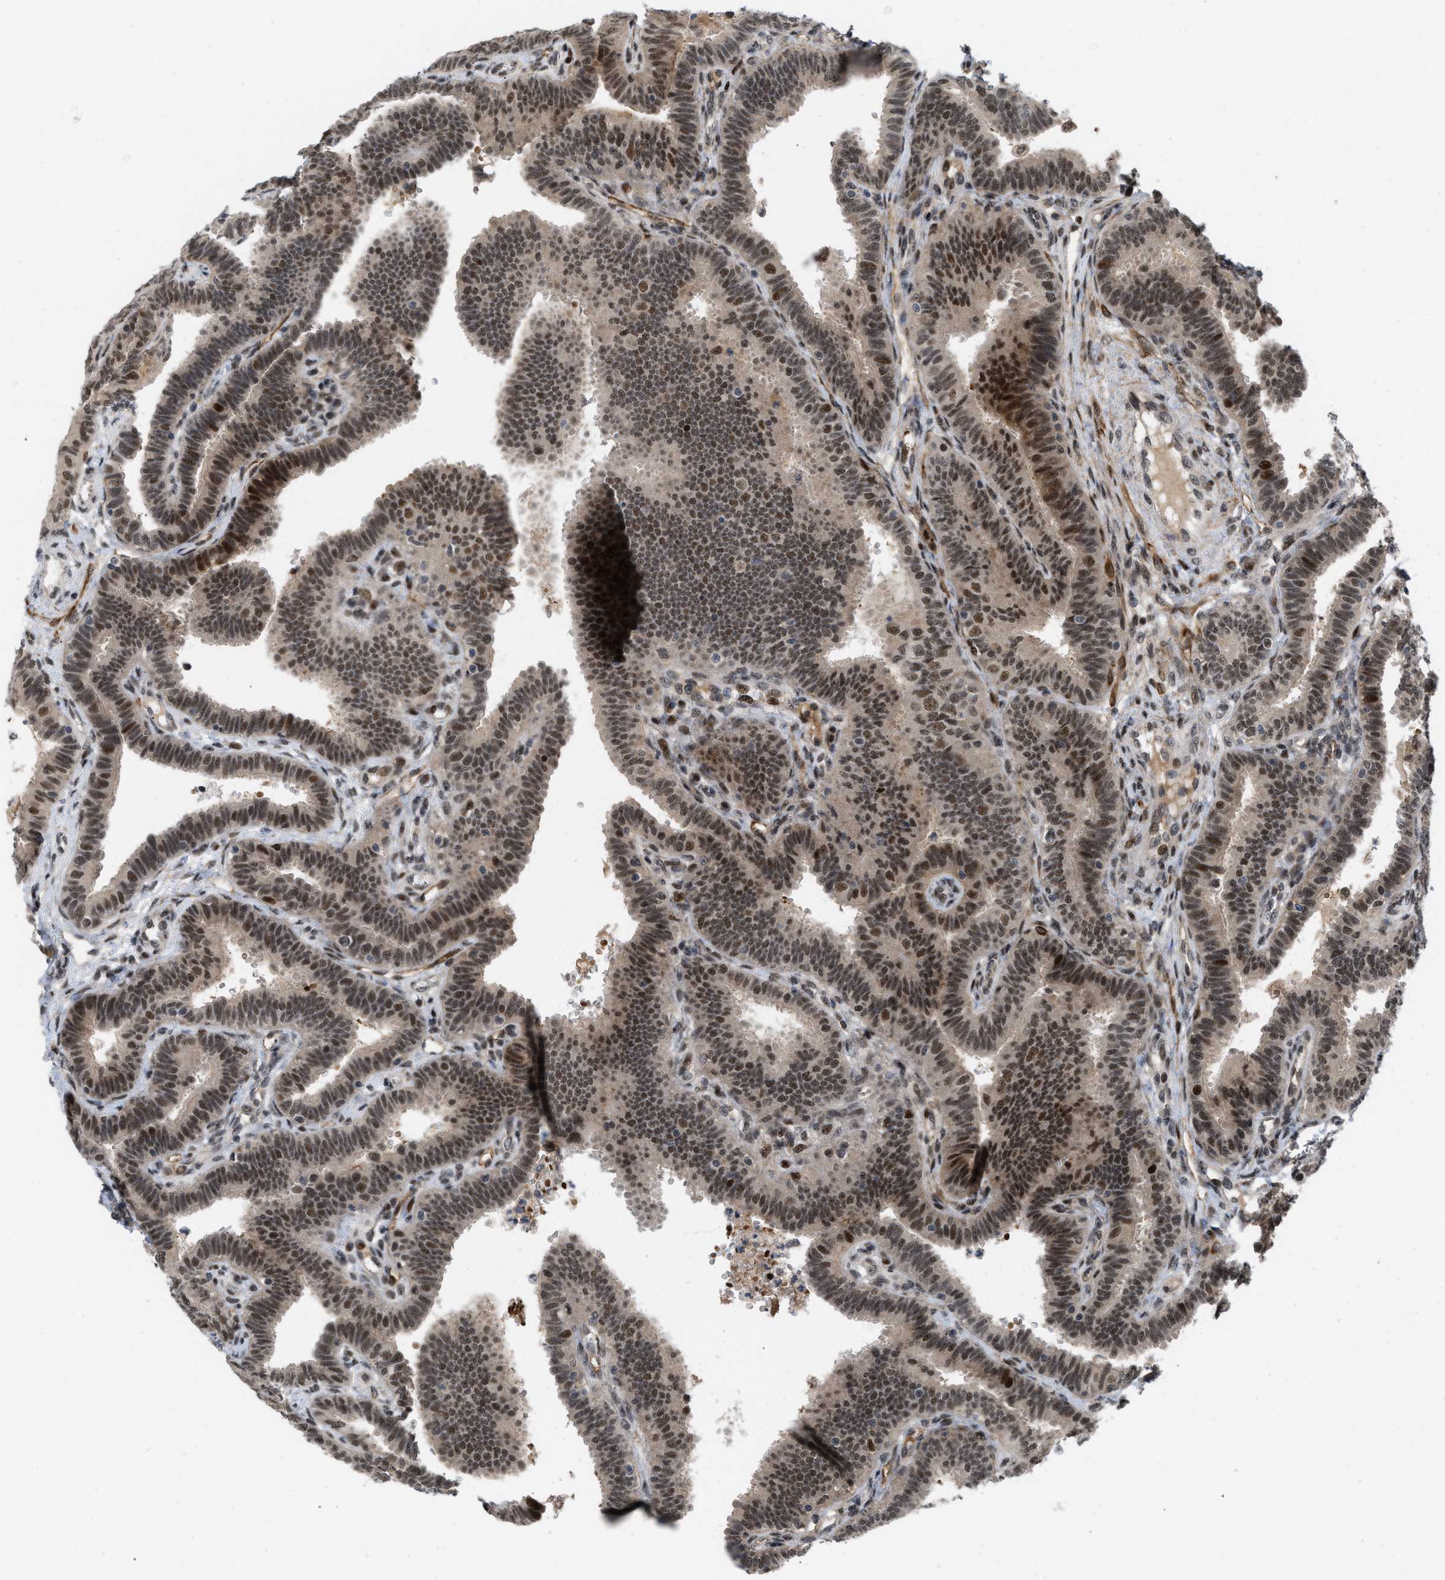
{"staining": {"intensity": "strong", "quantity": ">75%", "location": "nuclear"}, "tissue": "fallopian tube", "cell_type": "Glandular cells", "image_type": "normal", "snomed": [{"axis": "morphology", "description": "Normal tissue, NOS"}, {"axis": "topography", "description": "Fallopian tube"}, {"axis": "topography", "description": "Placenta"}], "caption": "Immunohistochemical staining of benign fallopian tube displays >75% levels of strong nuclear protein positivity in about >75% of glandular cells. (DAB IHC with brightfield microscopy, high magnification).", "gene": "ANKRD11", "patient": {"sex": "female", "age": 34}}